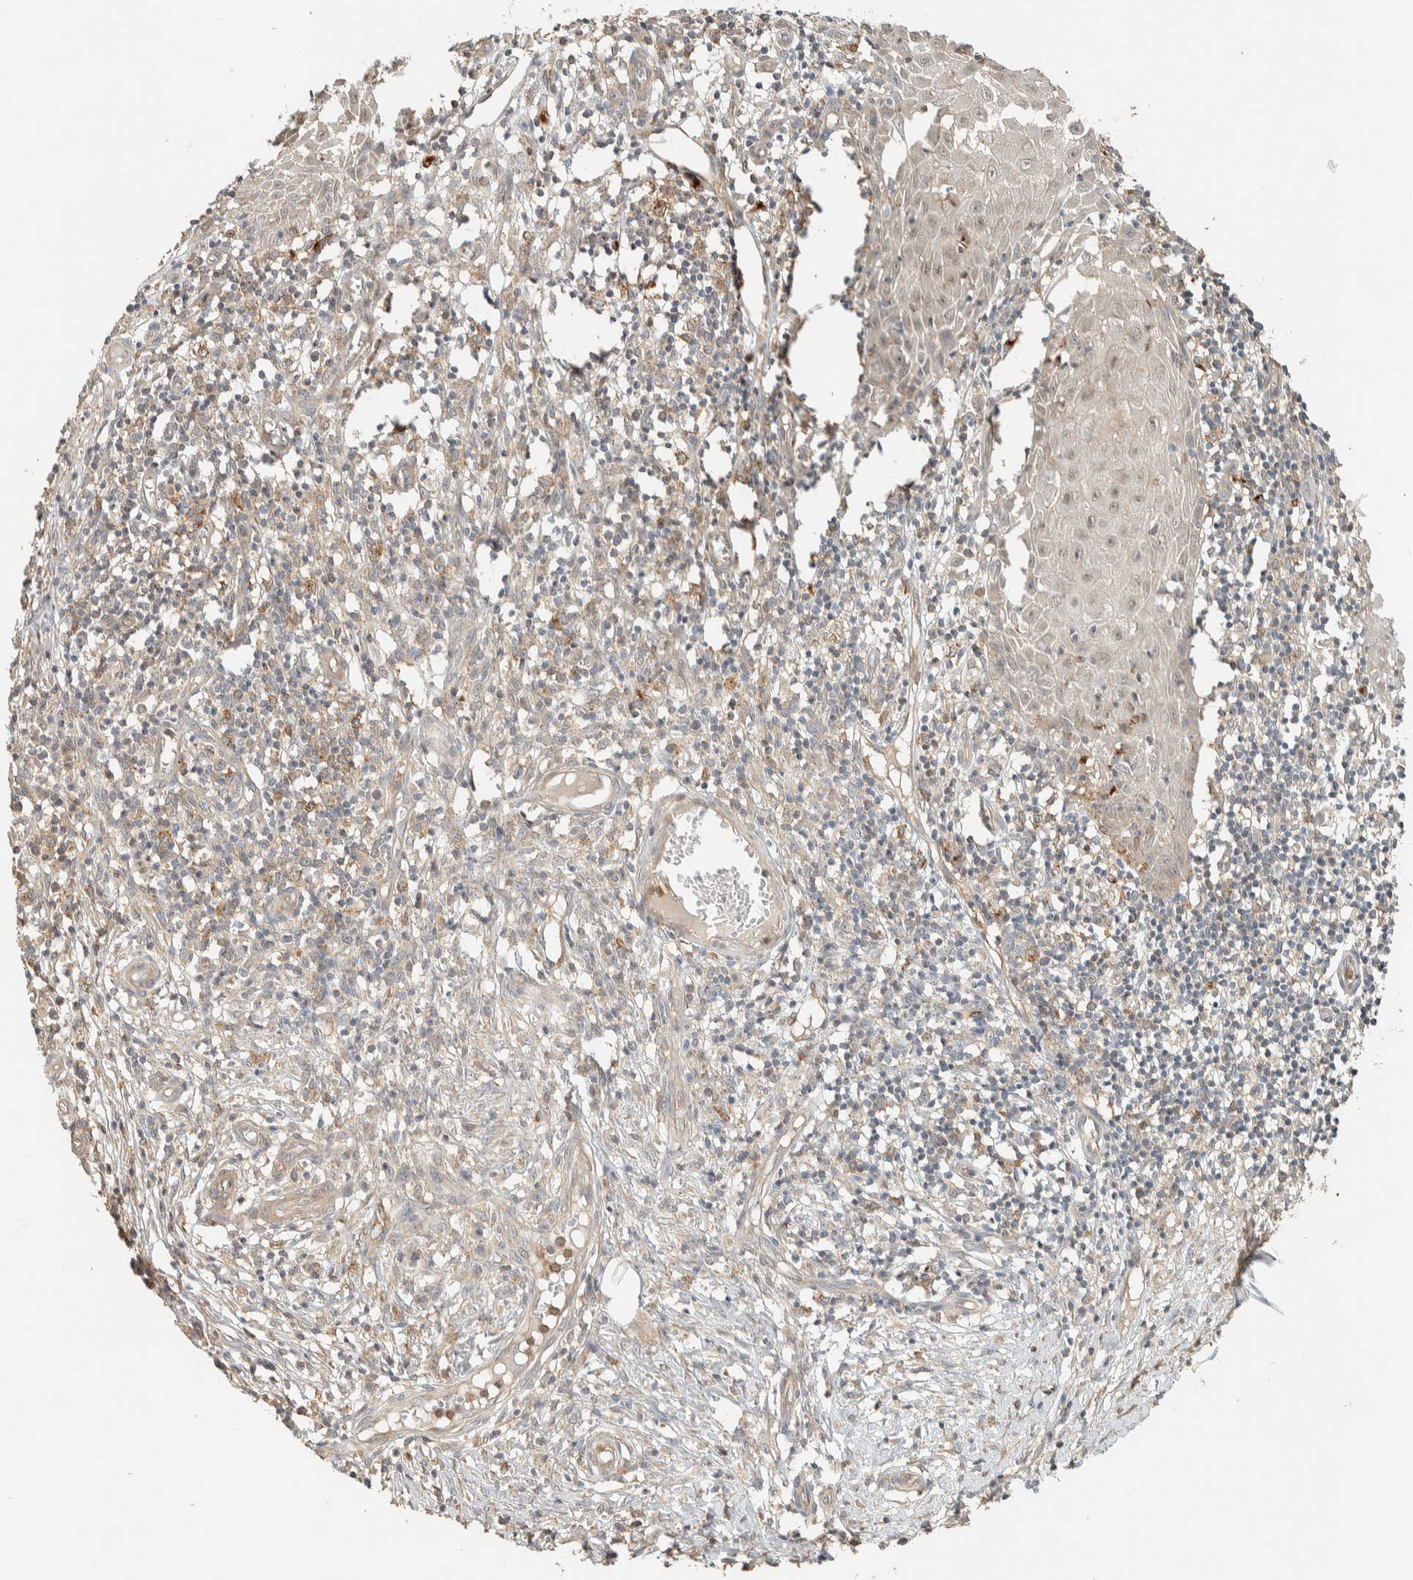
{"staining": {"intensity": "negative", "quantity": "none", "location": "none"}, "tissue": "skin cancer", "cell_type": "Tumor cells", "image_type": "cancer", "snomed": [{"axis": "morphology", "description": "Squamous cell carcinoma, NOS"}, {"axis": "topography", "description": "Skin"}], "caption": "High power microscopy image of an immunohistochemistry (IHC) micrograph of skin squamous cell carcinoma, revealing no significant positivity in tumor cells.", "gene": "RAB11FIP1", "patient": {"sex": "female", "age": 73}}